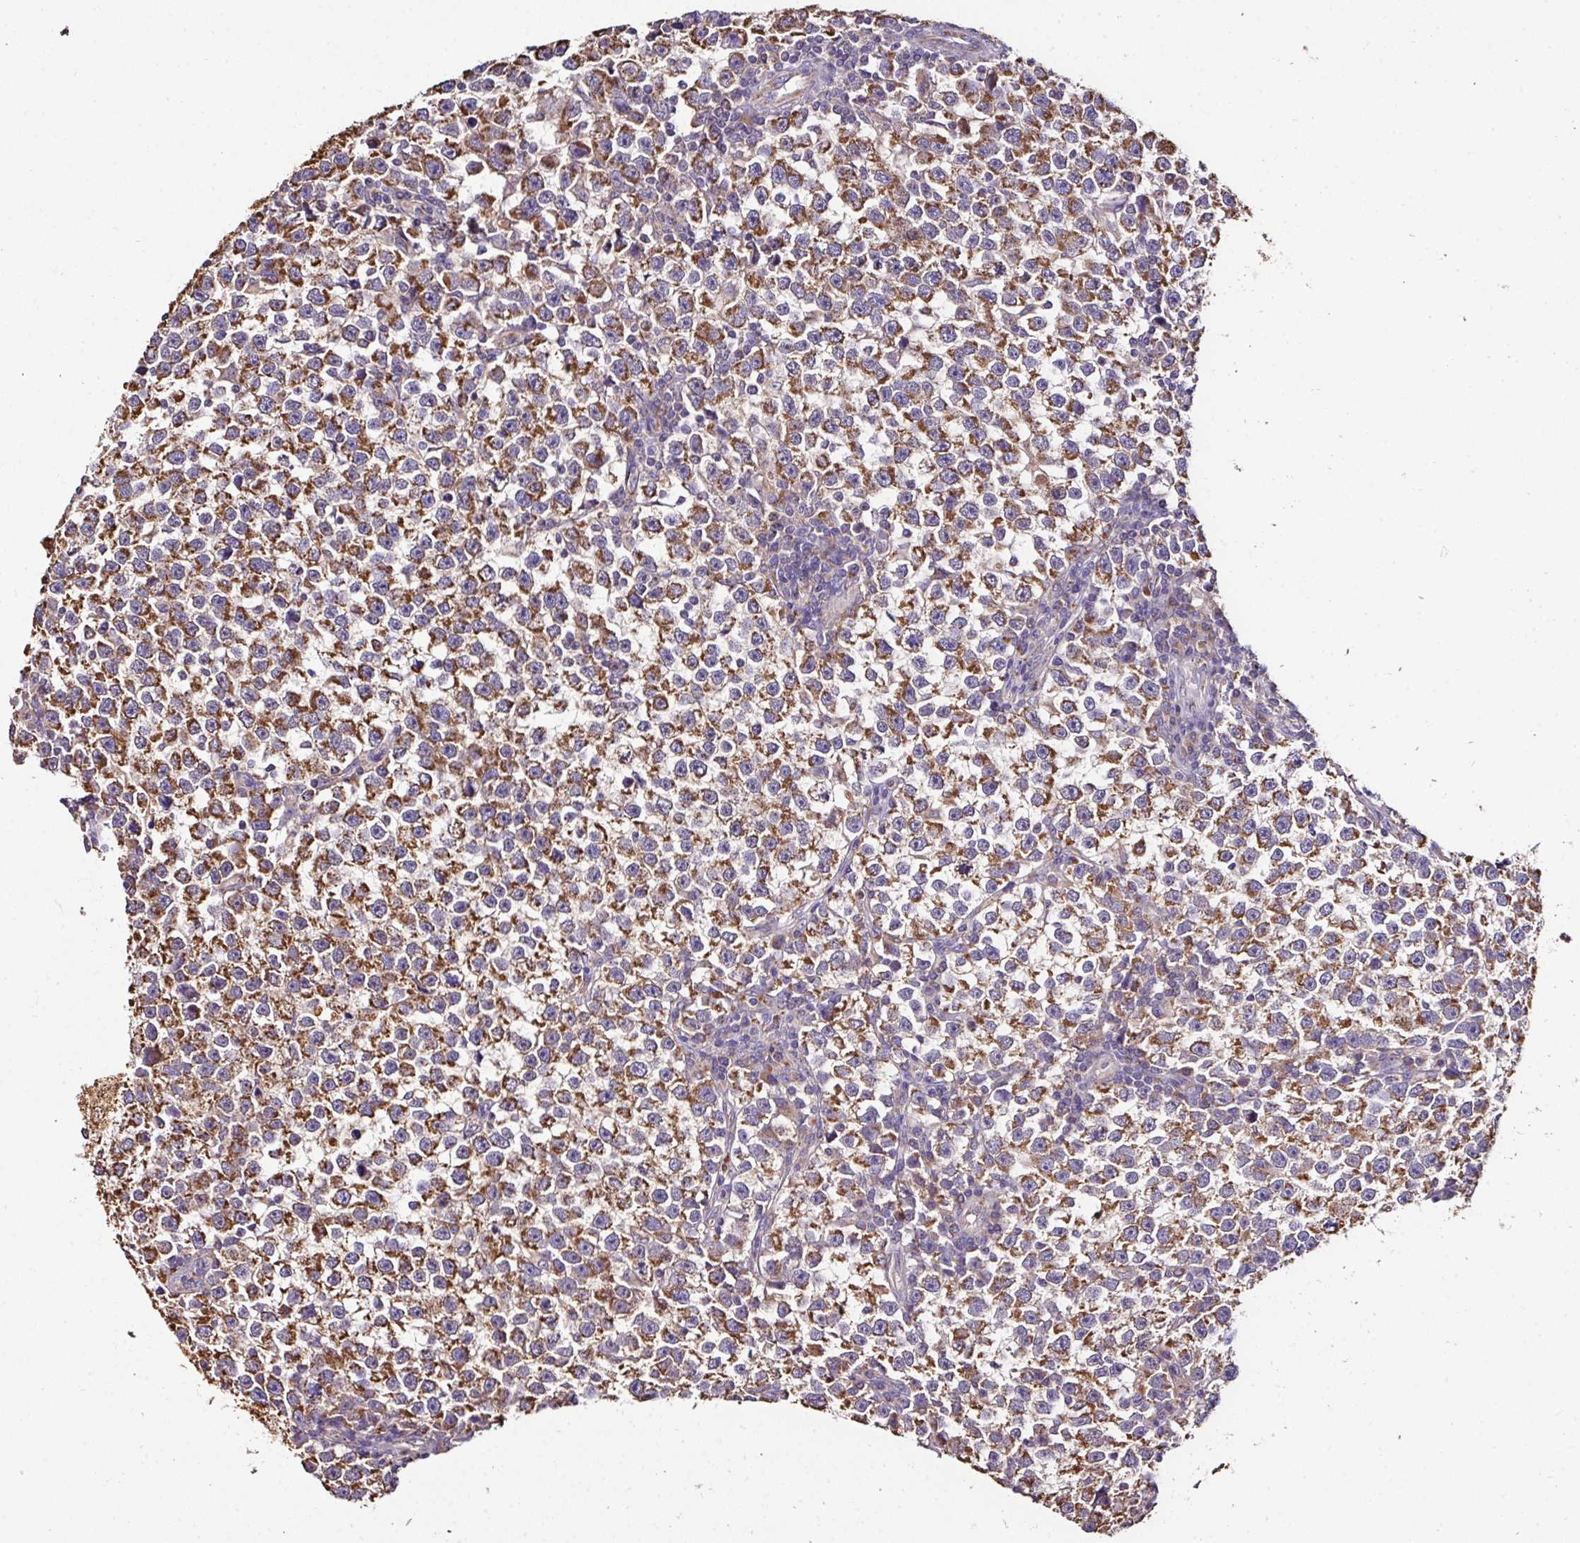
{"staining": {"intensity": "moderate", "quantity": ">75%", "location": "cytoplasmic/membranous"}, "tissue": "testis cancer", "cell_type": "Tumor cells", "image_type": "cancer", "snomed": [{"axis": "morphology", "description": "Normal tissue, NOS"}, {"axis": "morphology", "description": "Seminoma, NOS"}, {"axis": "topography", "description": "Testis"}], "caption": "DAB immunohistochemical staining of seminoma (testis) reveals moderate cytoplasmic/membranous protein expression in approximately >75% of tumor cells. Nuclei are stained in blue.", "gene": "CPD", "patient": {"sex": "male", "age": 43}}